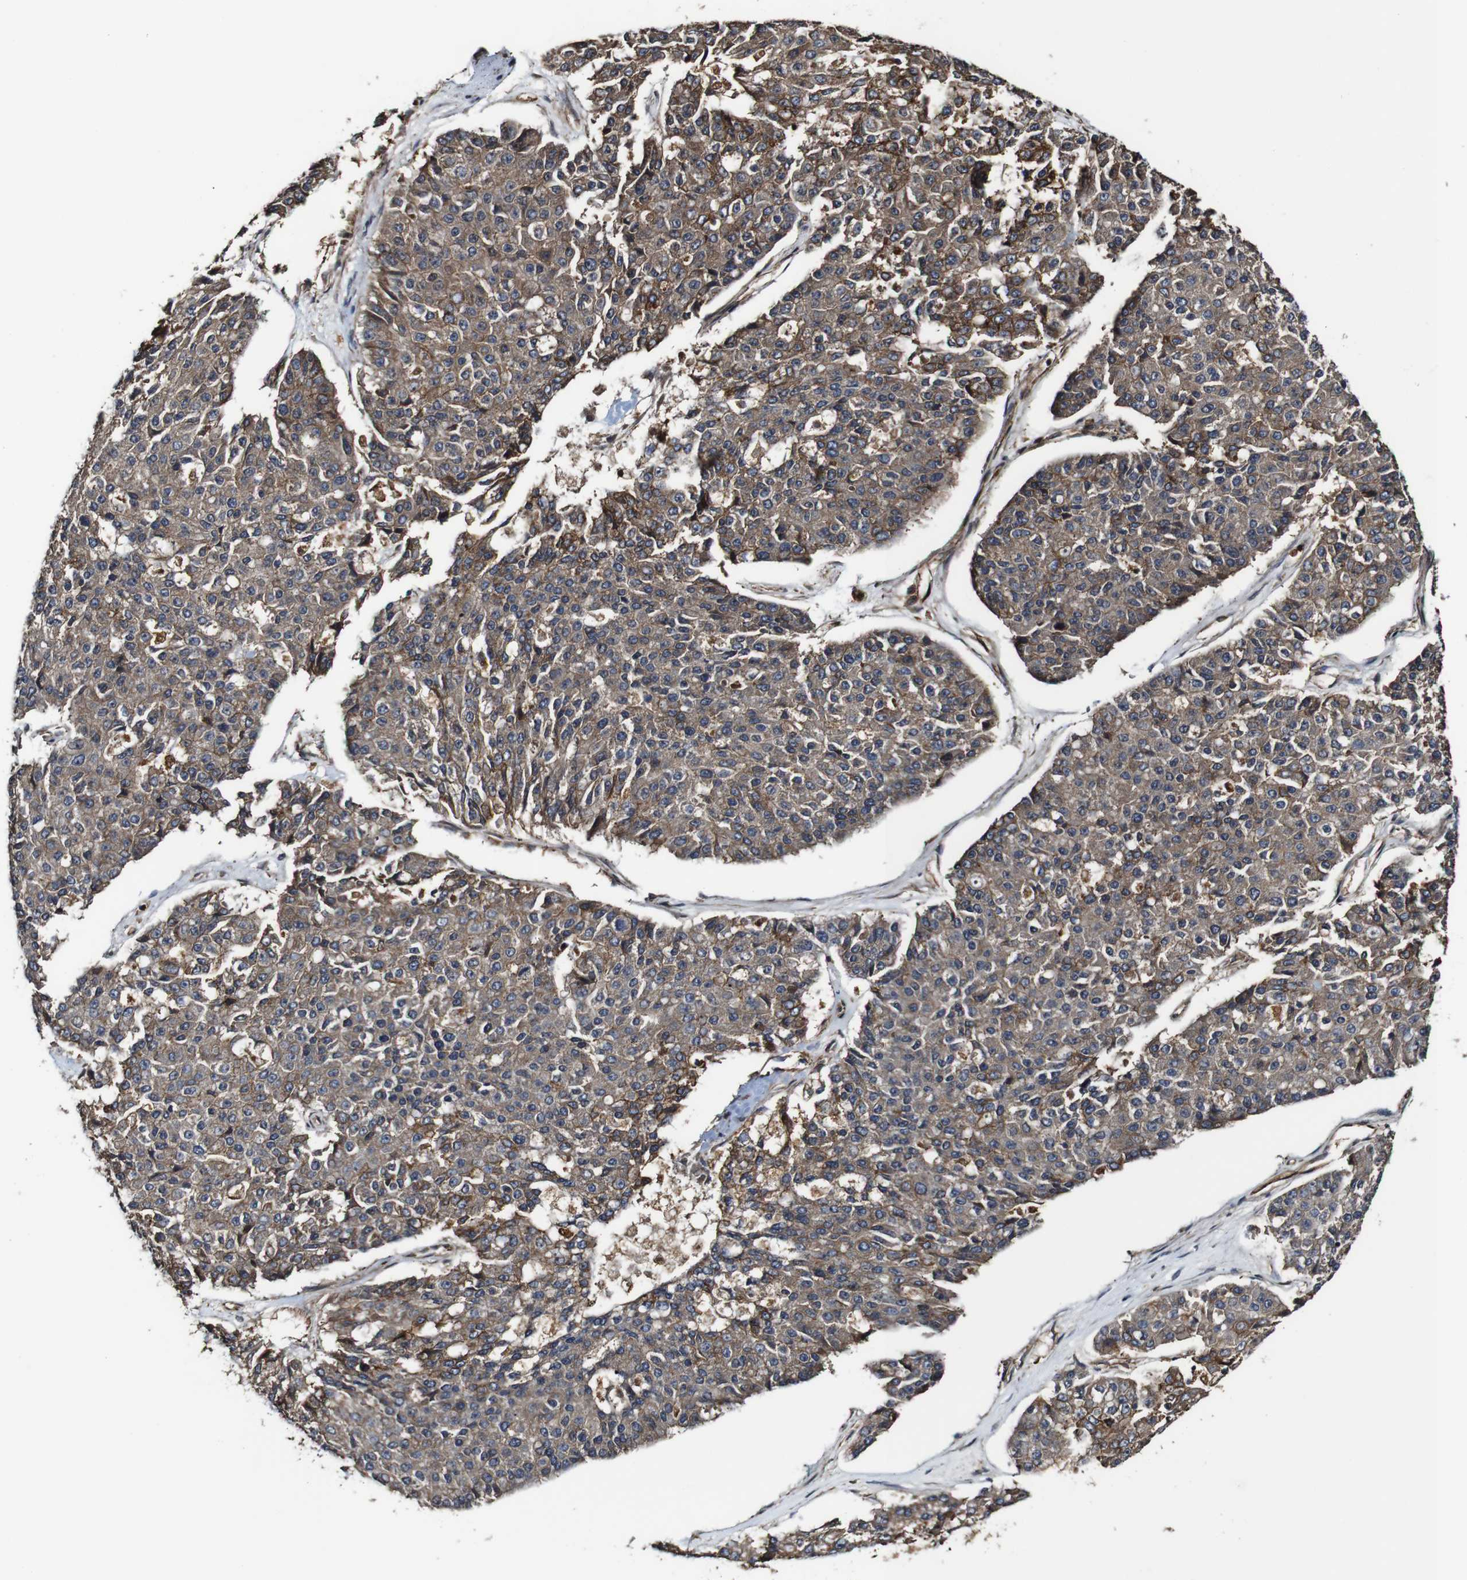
{"staining": {"intensity": "moderate", "quantity": ">75%", "location": "cytoplasmic/membranous"}, "tissue": "pancreatic cancer", "cell_type": "Tumor cells", "image_type": "cancer", "snomed": [{"axis": "morphology", "description": "Adenocarcinoma, NOS"}, {"axis": "topography", "description": "Pancreas"}], "caption": "This micrograph demonstrates pancreatic adenocarcinoma stained with IHC to label a protein in brown. The cytoplasmic/membranous of tumor cells show moderate positivity for the protein. Nuclei are counter-stained blue.", "gene": "TNIK", "patient": {"sex": "male", "age": 50}}